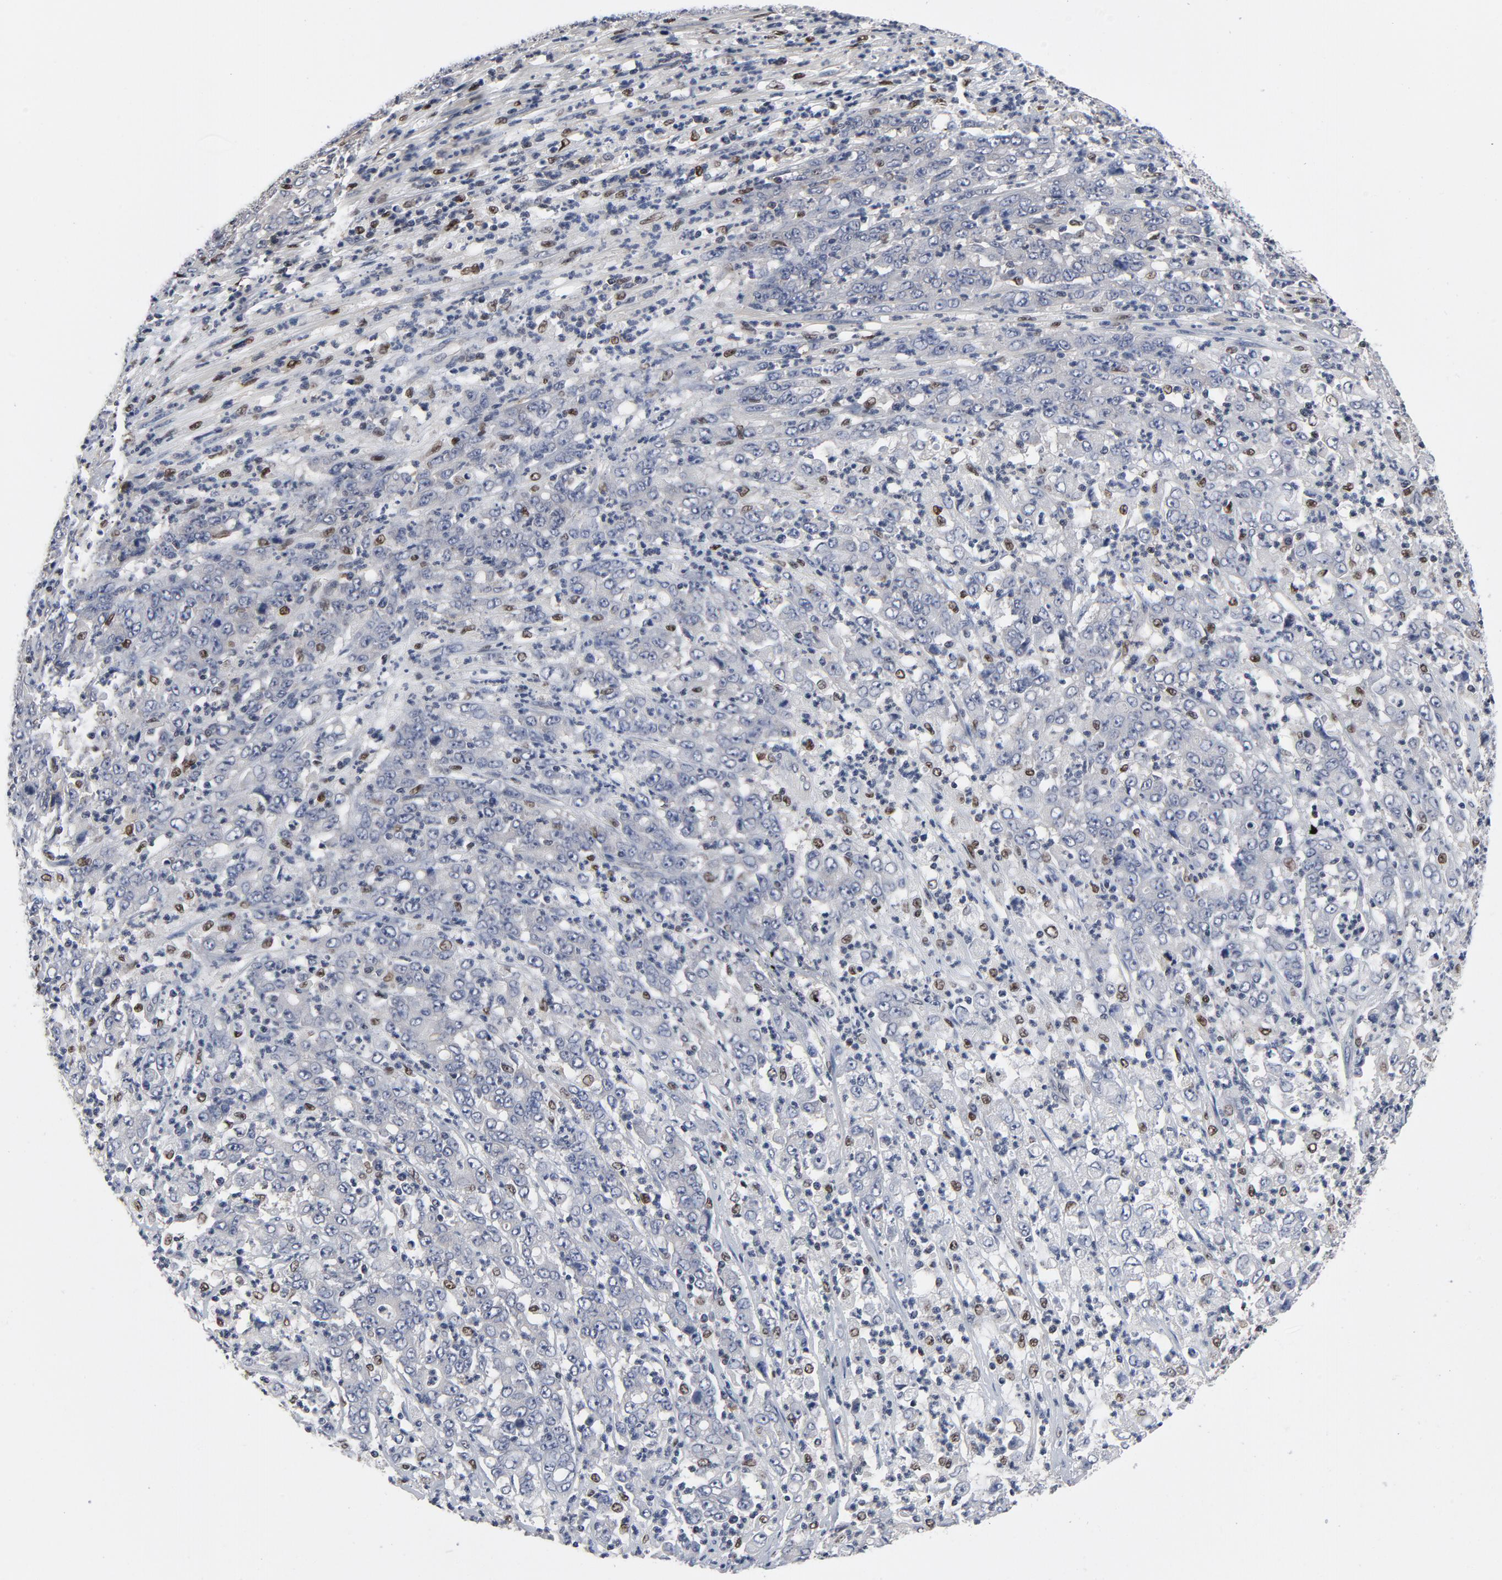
{"staining": {"intensity": "negative", "quantity": "none", "location": "none"}, "tissue": "stomach cancer", "cell_type": "Tumor cells", "image_type": "cancer", "snomed": [{"axis": "morphology", "description": "Adenocarcinoma, NOS"}, {"axis": "topography", "description": "Stomach, lower"}], "caption": "Tumor cells are negative for protein expression in human stomach adenocarcinoma.", "gene": "NFKB1", "patient": {"sex": "female", "age": 71}}